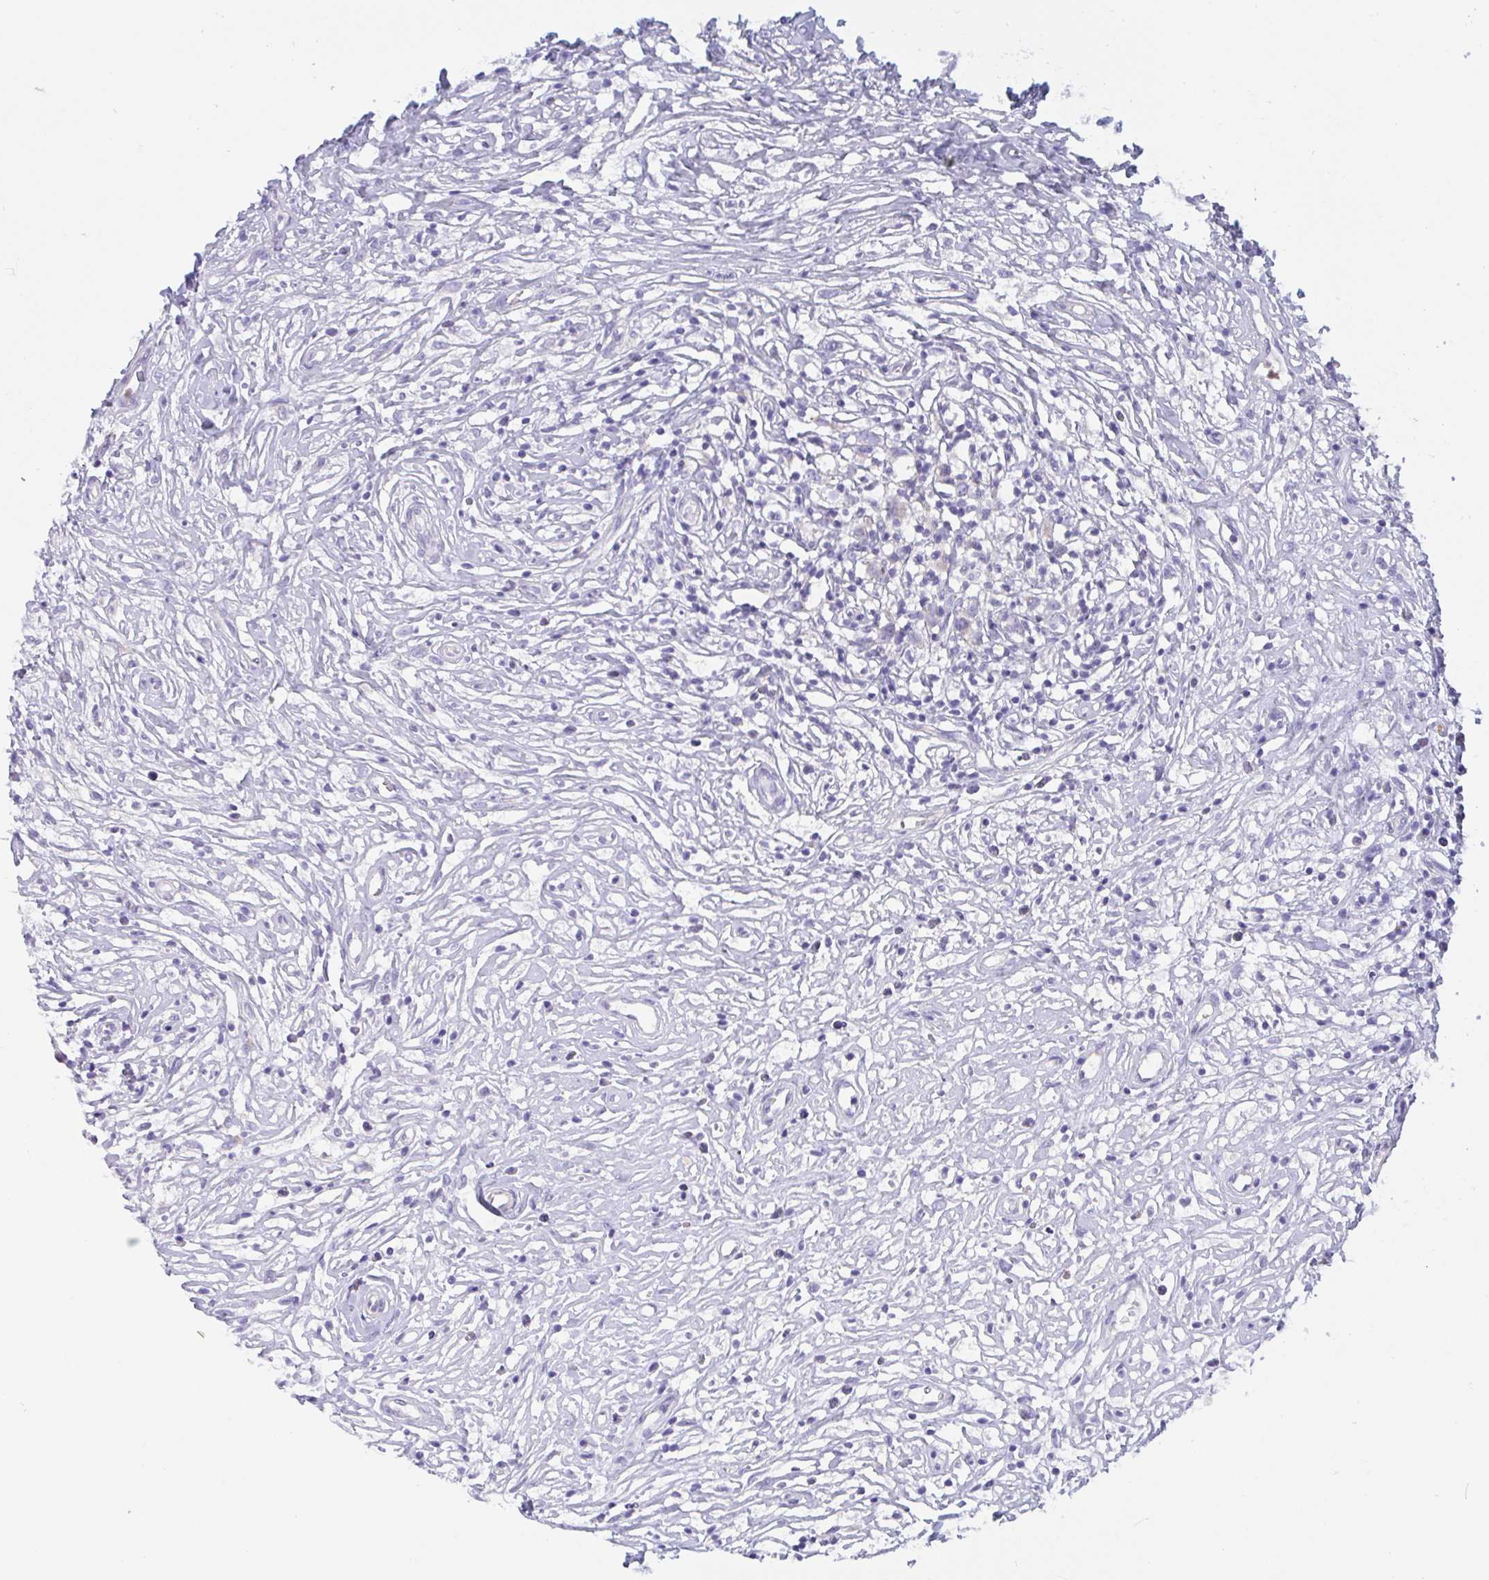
{"staining": {"intensity": "negative", "quantity": "none", "location": "none"}, "tissue": "lymphoma", "cell_type": "Tumor cells", "image_type": "cancer", "snomed": [{"axis": "morphology", "description": "Hodgkin's disease, NOS"}, {"axis": "topography", "description": "No Tissue"}], "caption": "The image exhibits no staining of tumor cells in Hodgkin's disease. (DAB (3,3'-diaminobenzidine) IHC visualized using brightfield microscopy, high magnification).", "gene": "CEP170B", "patient": {"sex": "female", "age": 21}}